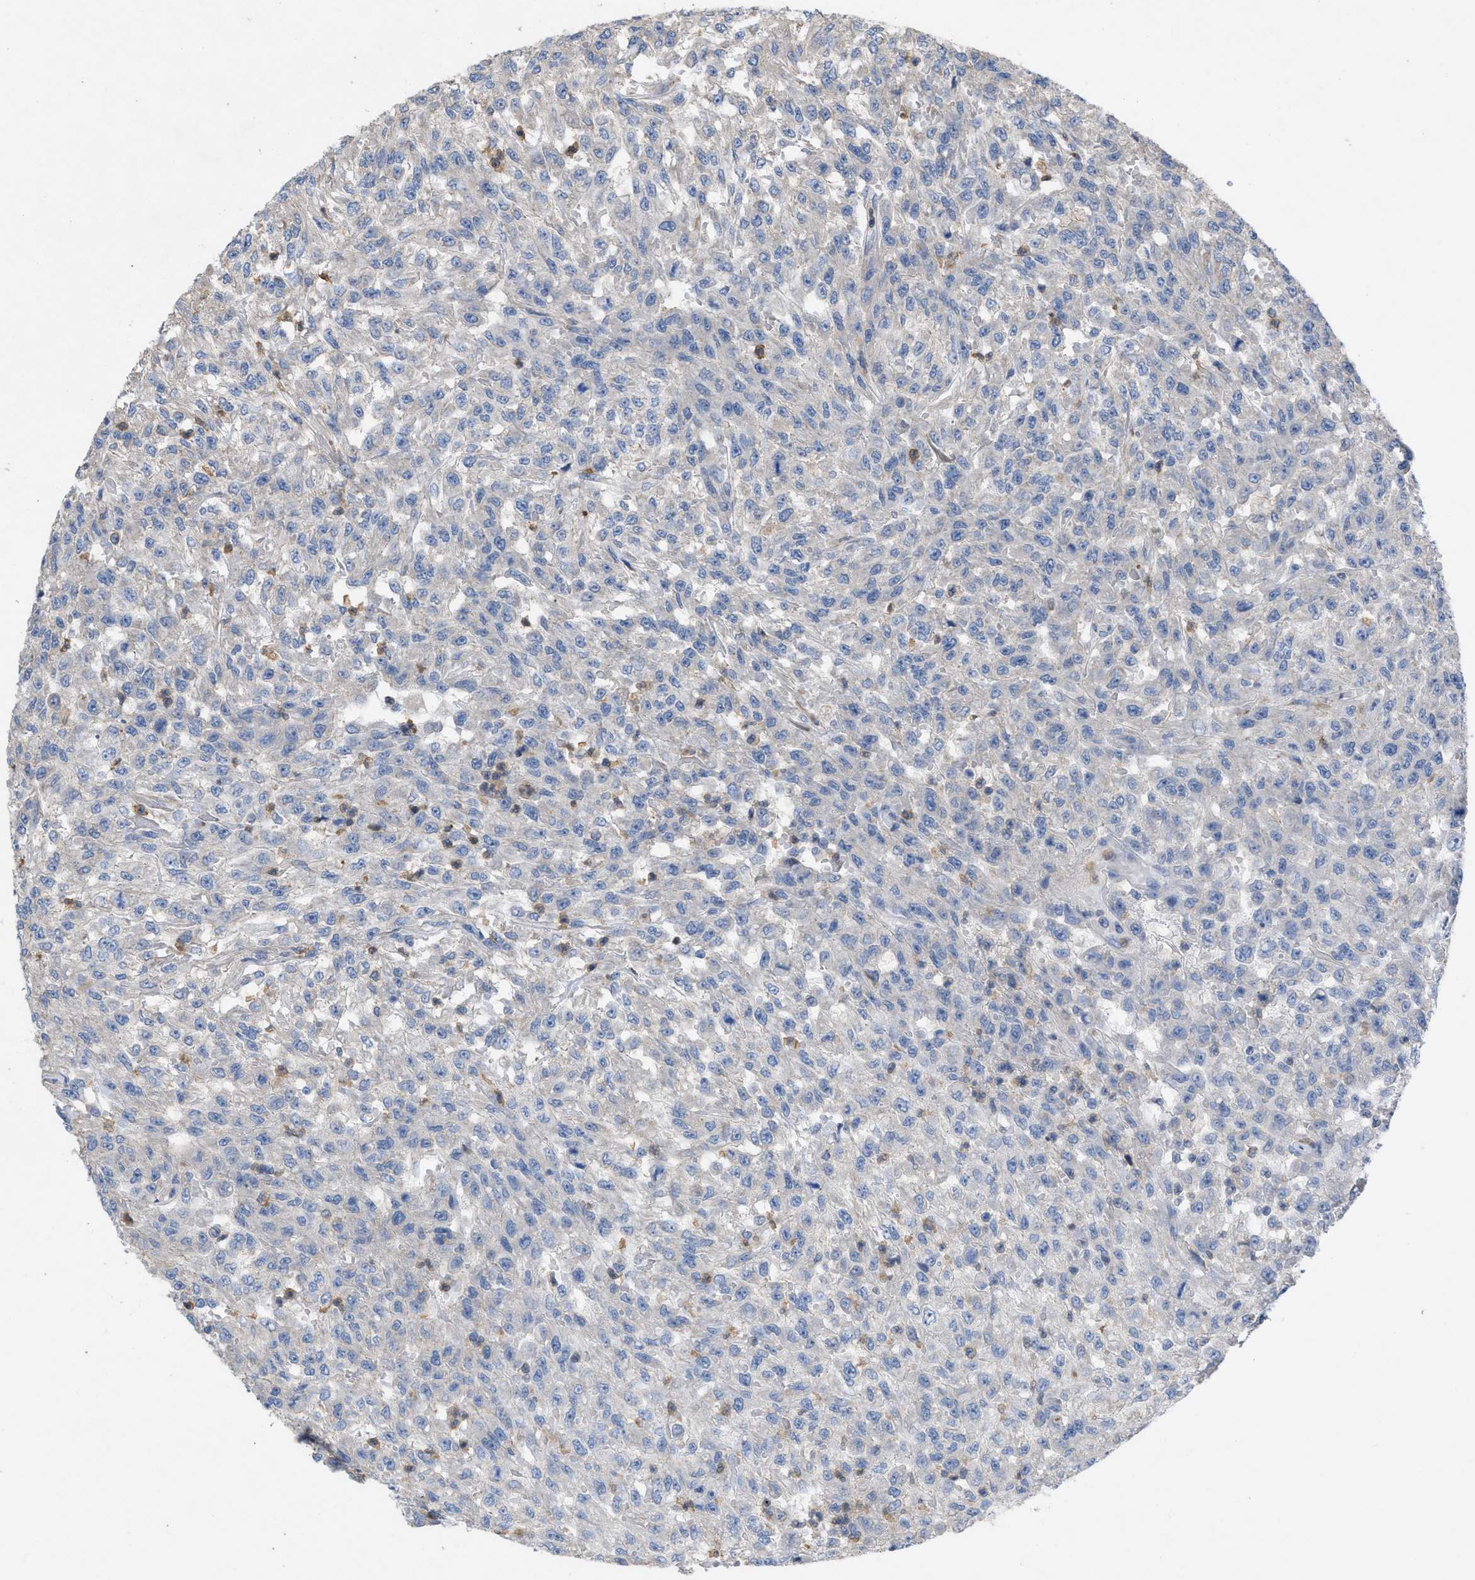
{"staining": {"intensity": "negative", "quantity": "none", "location": "none"}, "tissue": "urothelial cancer", "cell_type": "Tumor cells", "image_type": "cancer", "snomed": [{"axis": "morphology", "description": "Urothelial carcinoma, High grade"}, {"axis": "topography", "description": "Urinary bladder"}], "caption": "This is an immunohistochemistry image of human urothelial cancer. There is no staining in tumor cells.", "gene": "PLPPR5", "patient": {"sex": "male", "age": 46}}